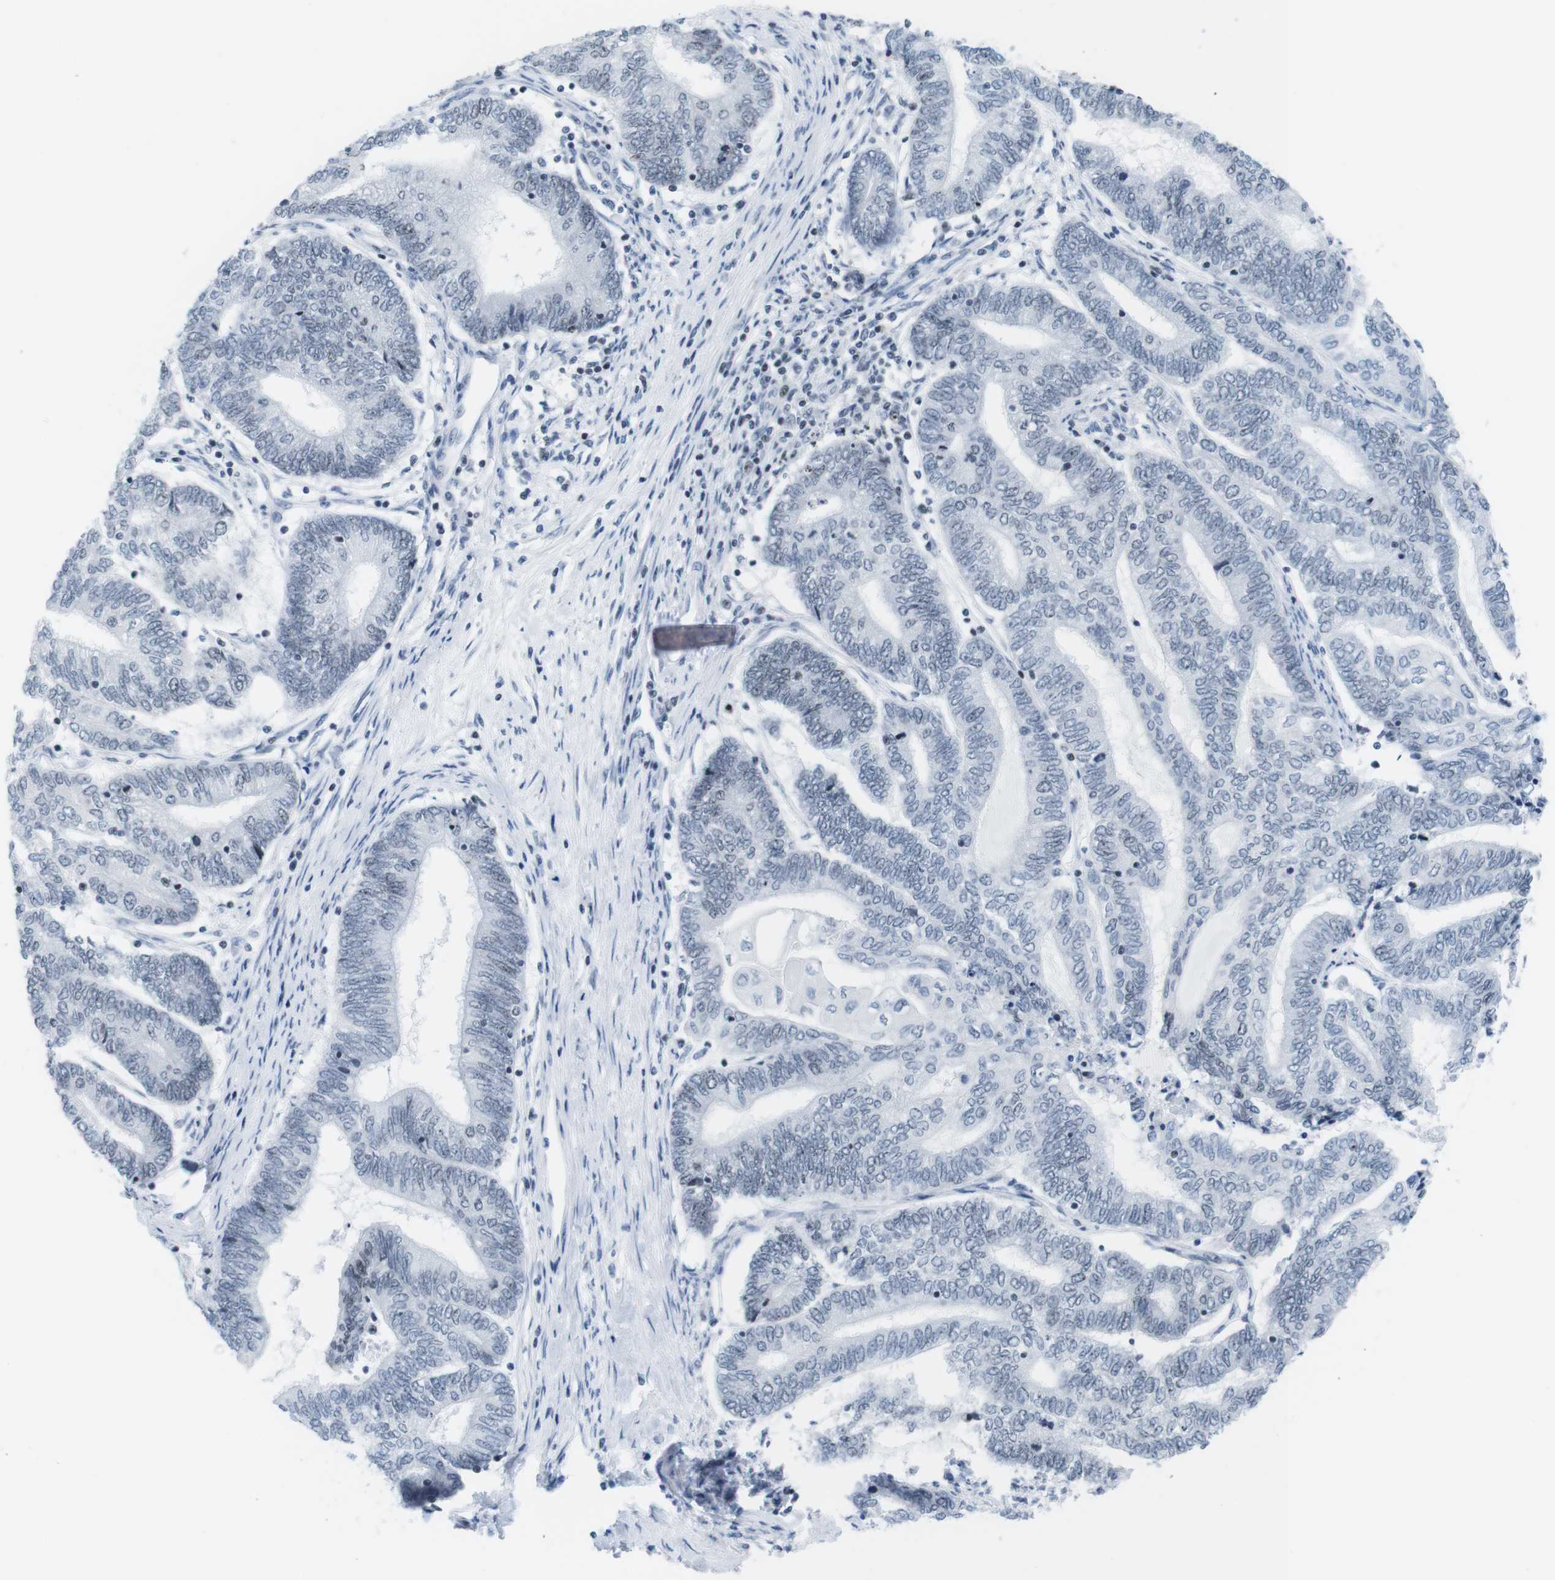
{"staining": {"intensity": "negative", "quantity": "none", "location": "none"}, "tissue": "endometrial cancer", "cell_type": "Tumor cells", "image_type": "cancer", "snomed": [{"axis": "morphology", "description": "Adenocarcinoma, NOS"}, {"axis": "topography", "description": "Uterus"}, {"axis": "topography", "description": "Endometrium"}], "caption": "Tumor cells are negative for brown protein staining in endometrial cancer (adenocarcinoma).", "gene": "NIFK", "patient": {"sex": "female", "age": 70}}